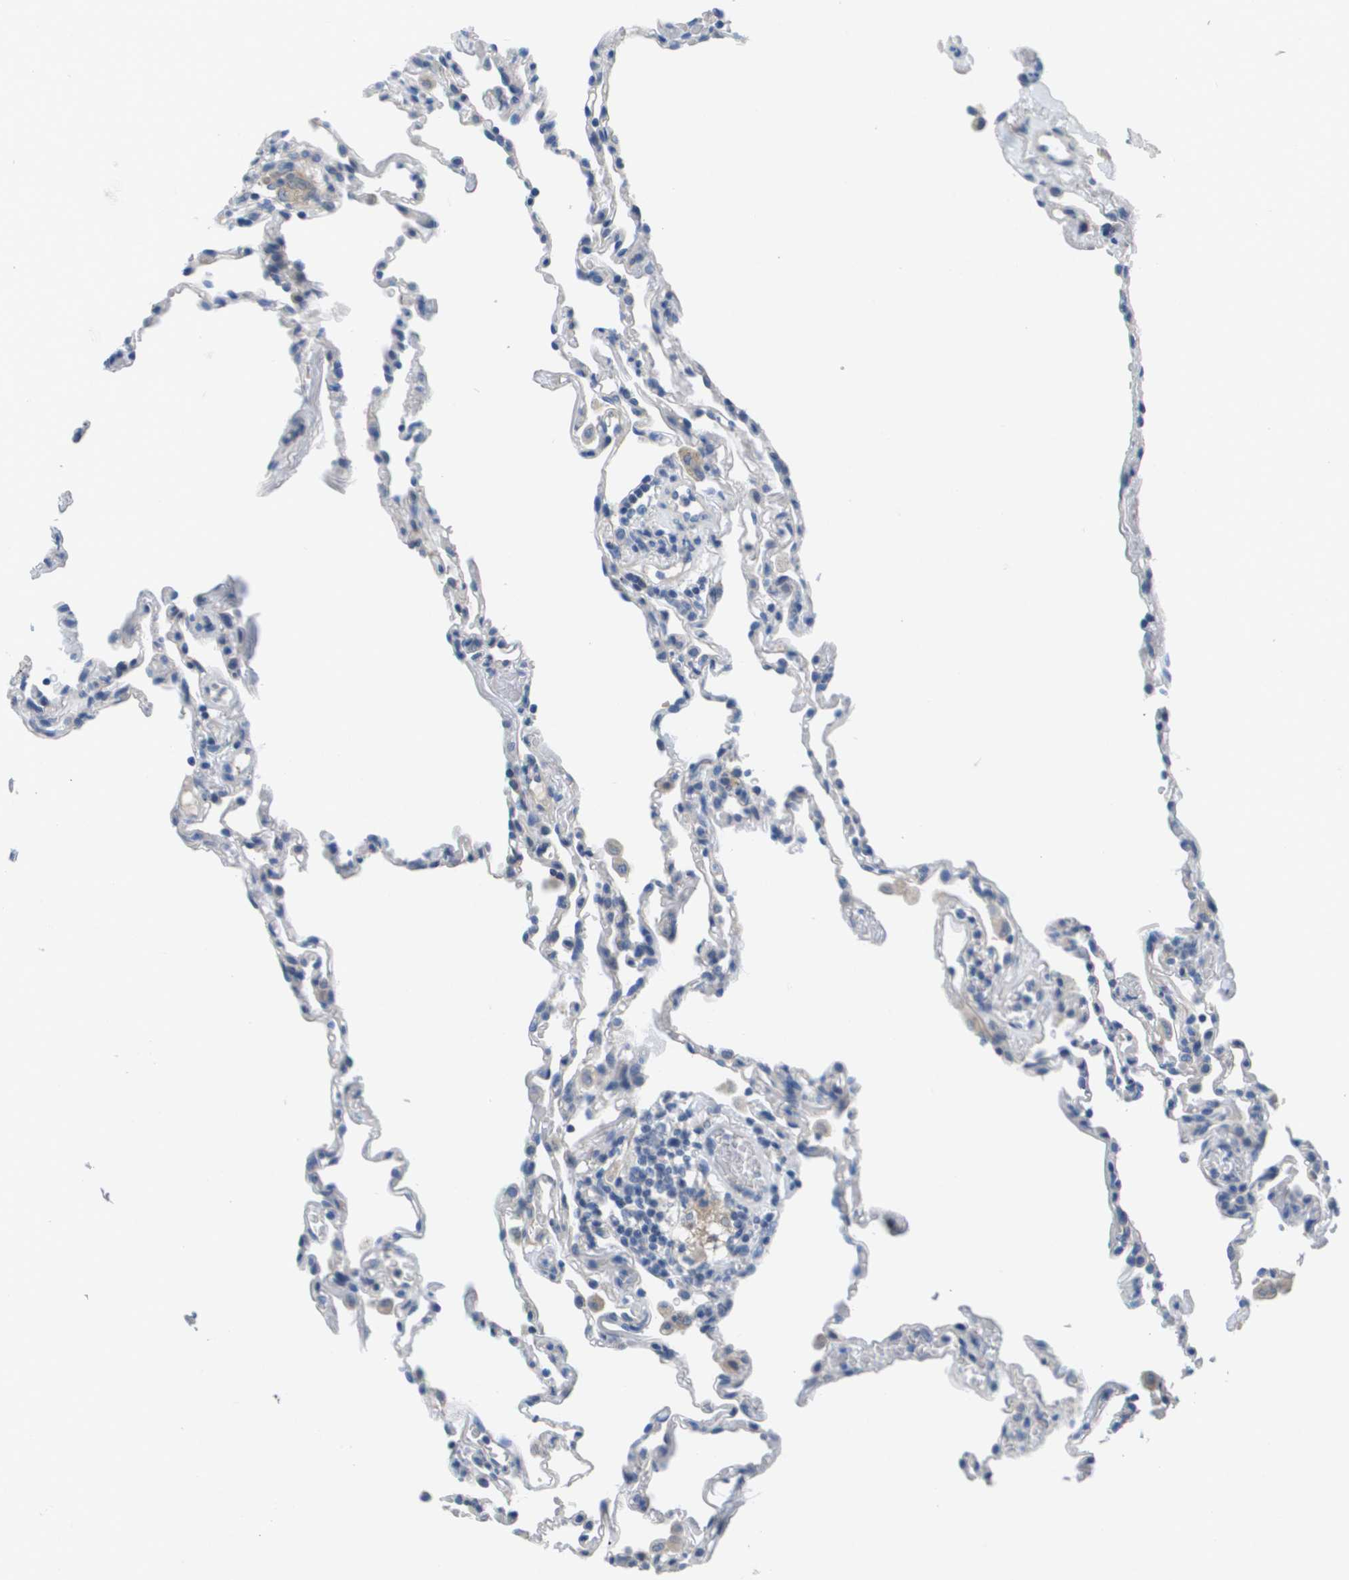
{"staining": {"intensity": "negative", "quantity": "none", "location": "none"}, "tissue": "lung", "cell_type": "Alveolar cells", "image_type": "normal", "snomed": [{"axis": "morphology", "description": "Normal tissue, NOS"}, {"axis": "topography", "description": "Lung"}], "caption": "Protein analysis of normal lung shows no significant positivity in alveolar cells.", "gene": "NCS1", "patient": {"sex": "male", "age": 59}}